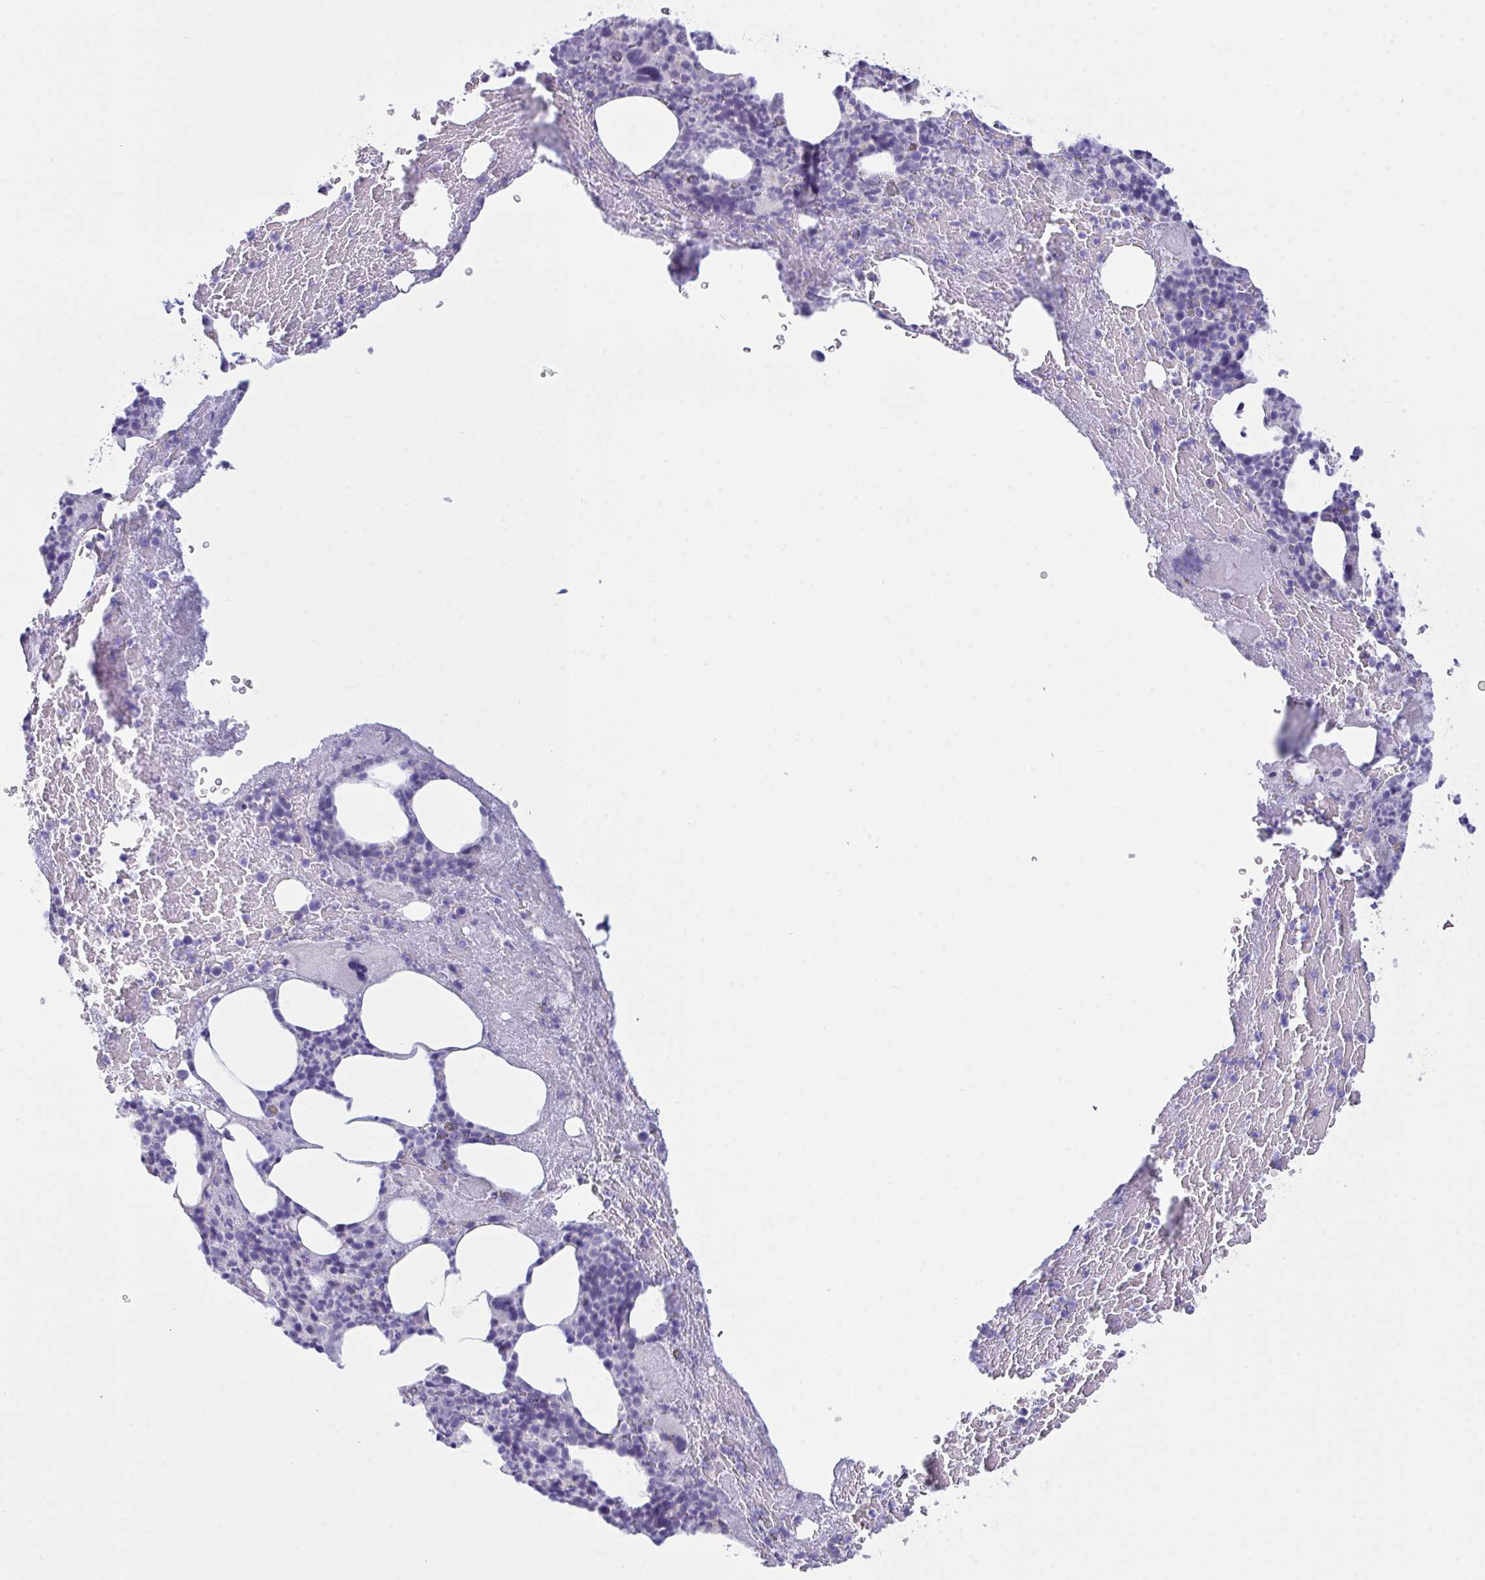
{"staining": {"intensity": "negative", "quantity": "none", "location": "none"}, "tissue": "bone marrow", "cell_type": "Hematopoietic cells", "image_type": "normal", "snomed": [{"axis": "morphology", "description": "Normal tissue, NOS"}, {"axis": "topography", "description": "Bone marrow"}], "caption": "Hematopoietic cells show no significant staining in unremarkable bone marrow.", "gene": "BBS1", "patient": {"sex": "female", "age": 59}}